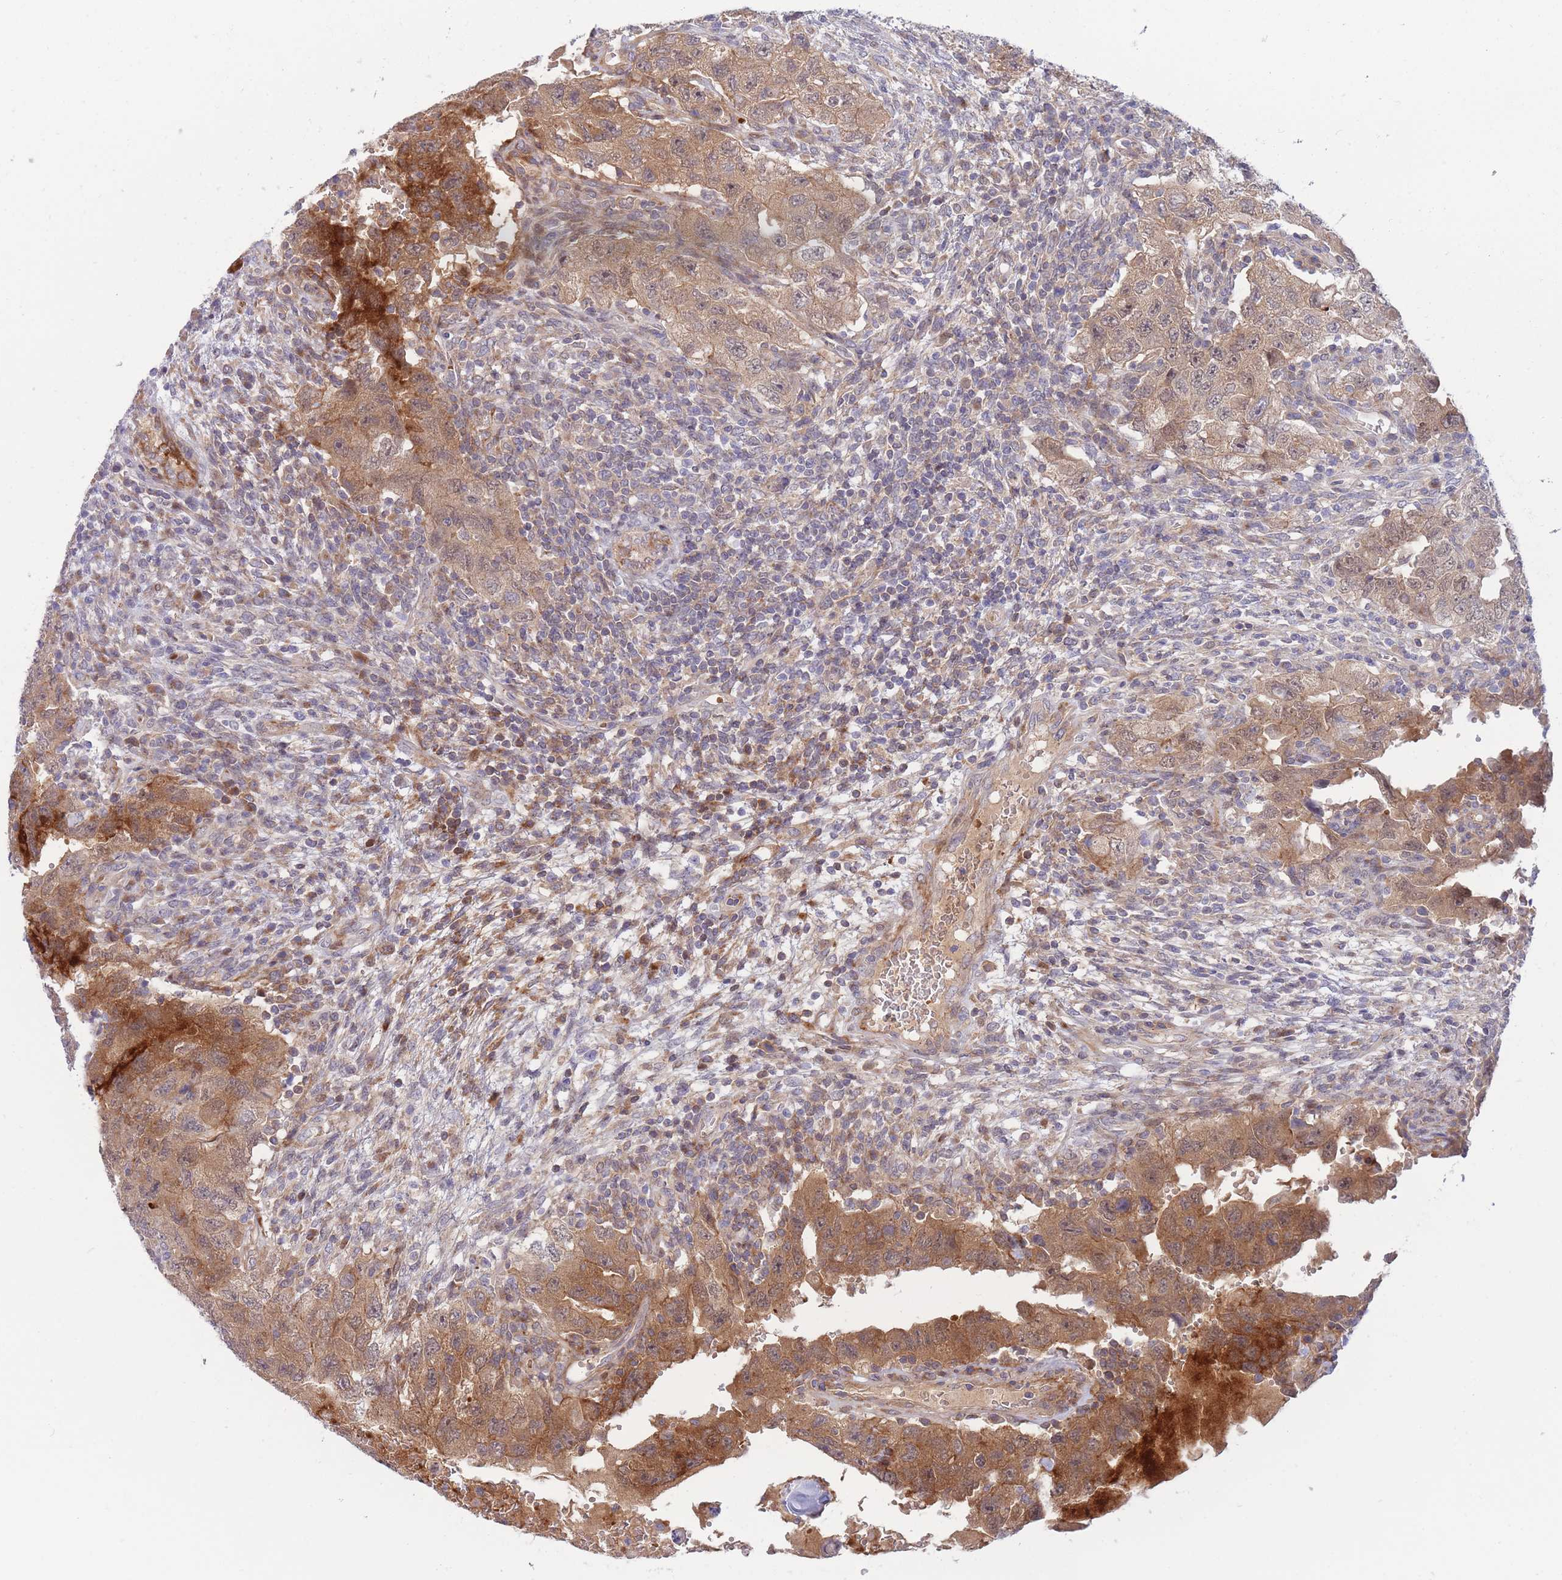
{"staining": {"intensity": "moderate", "quantity": ">75%", "location": "cytoplasmic/membranous"}, "tissue": "testis cancer", "cell_type": "Tumor cells", "image_type": "cancer", "snomed": [{"axis": "morphology", "description": "Carcinoma, Embryonal, NOS"}, {"axis": "topography", "description": "Testis"}], "caption": "Human testis cancer stained with a protein marker demonstrates moderate staining in tumor cells.", "gene": "APOL4", "patient": {"sex": "male", "age": 26}}